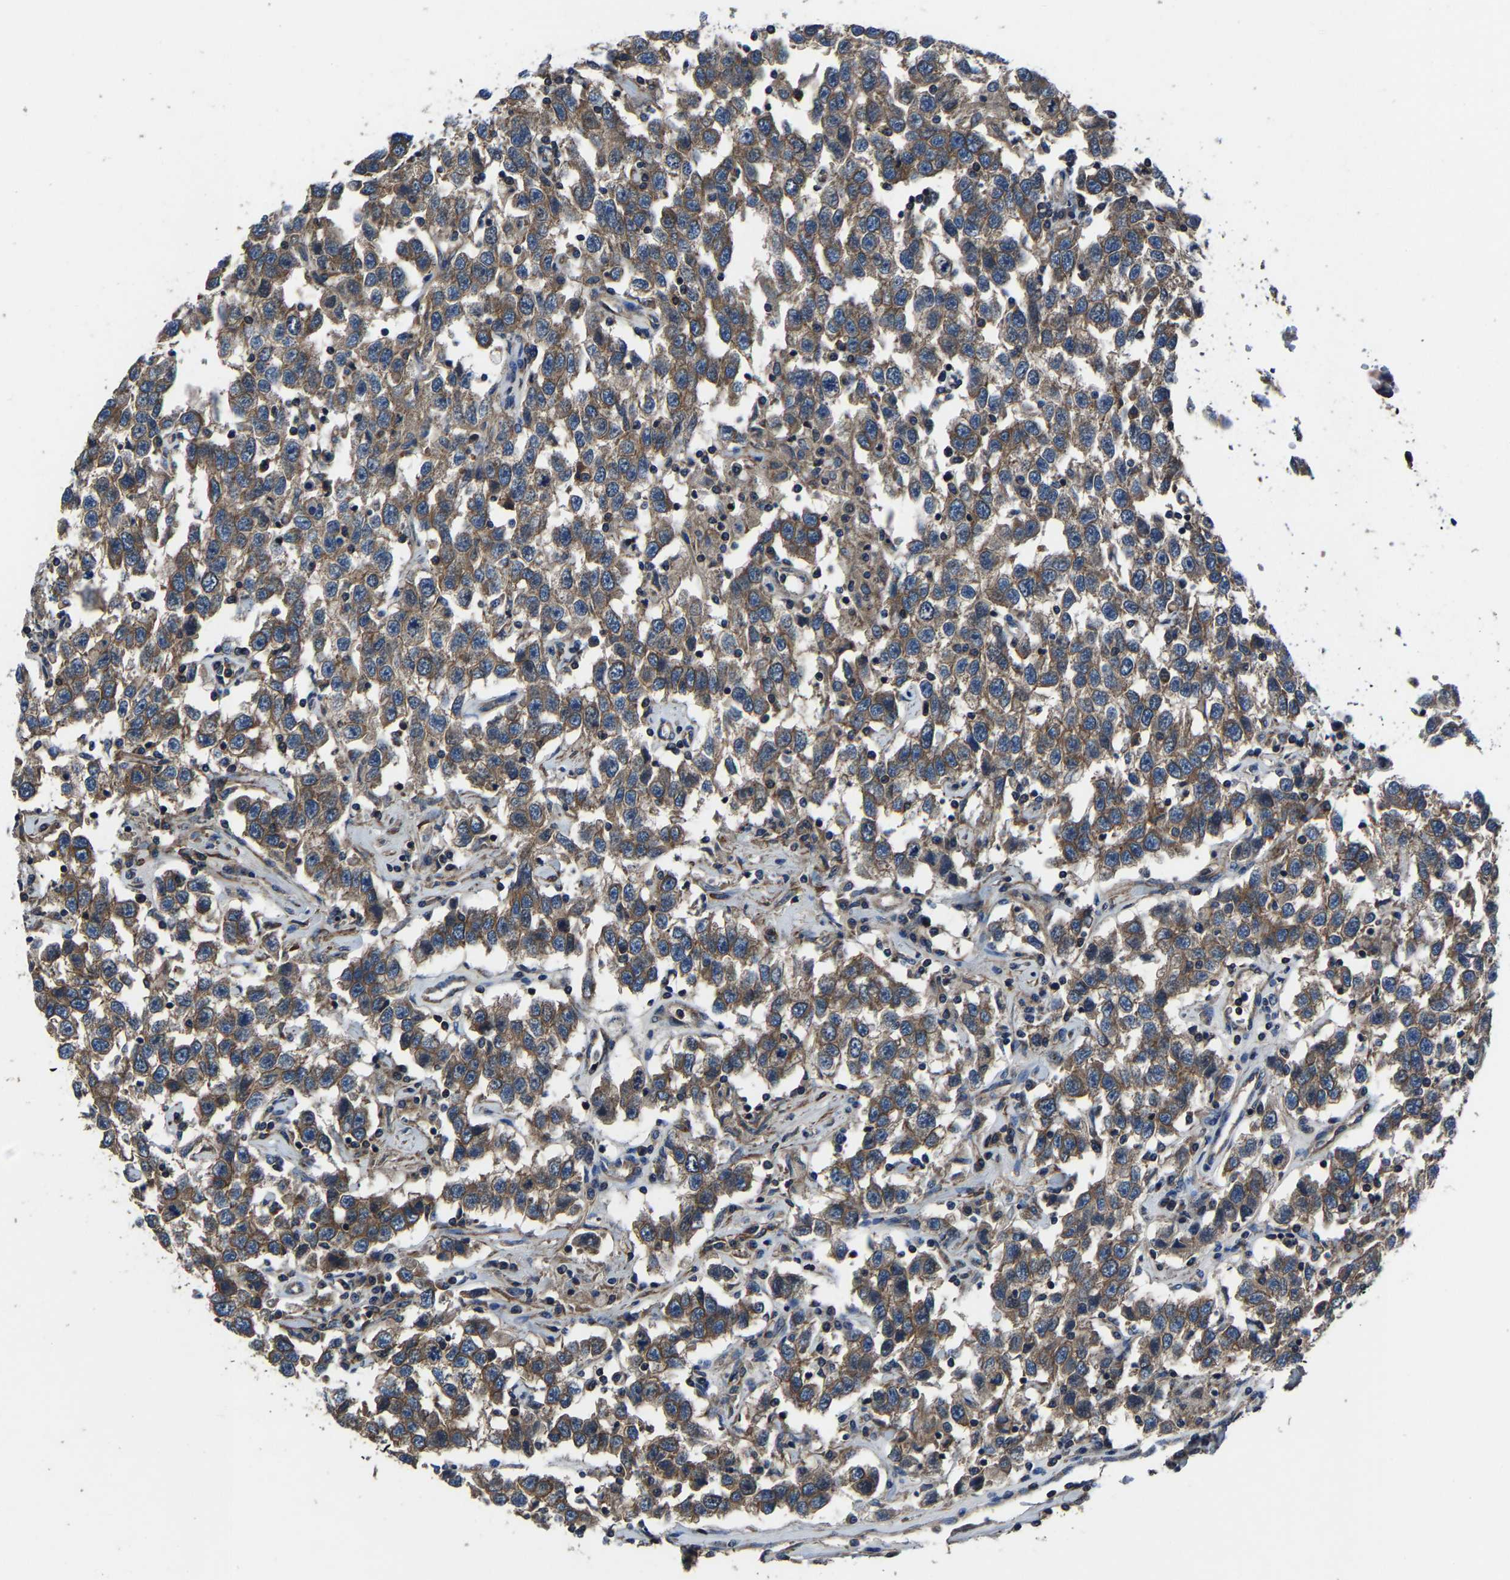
{"staining": {"intensity": "moderate", "quantity": ">75%", "location": "cytoplasmic/membranous"}, "tissue": "testis cancer", "cell_type": "Tumor cells", "image_type": "cancer", "snomed": [{"axis": "morphology", "description": "Seminoma, NOS"}, {"axis": "topography", "description": "Testis"}], "caption": "Protein staining of testis cancer tissue shows moderate cytoplasmic/membranous expression in about >75% of tumor cells.", "gene": "KIAA1958", "patient": {"sex": "male", "age": 41}}